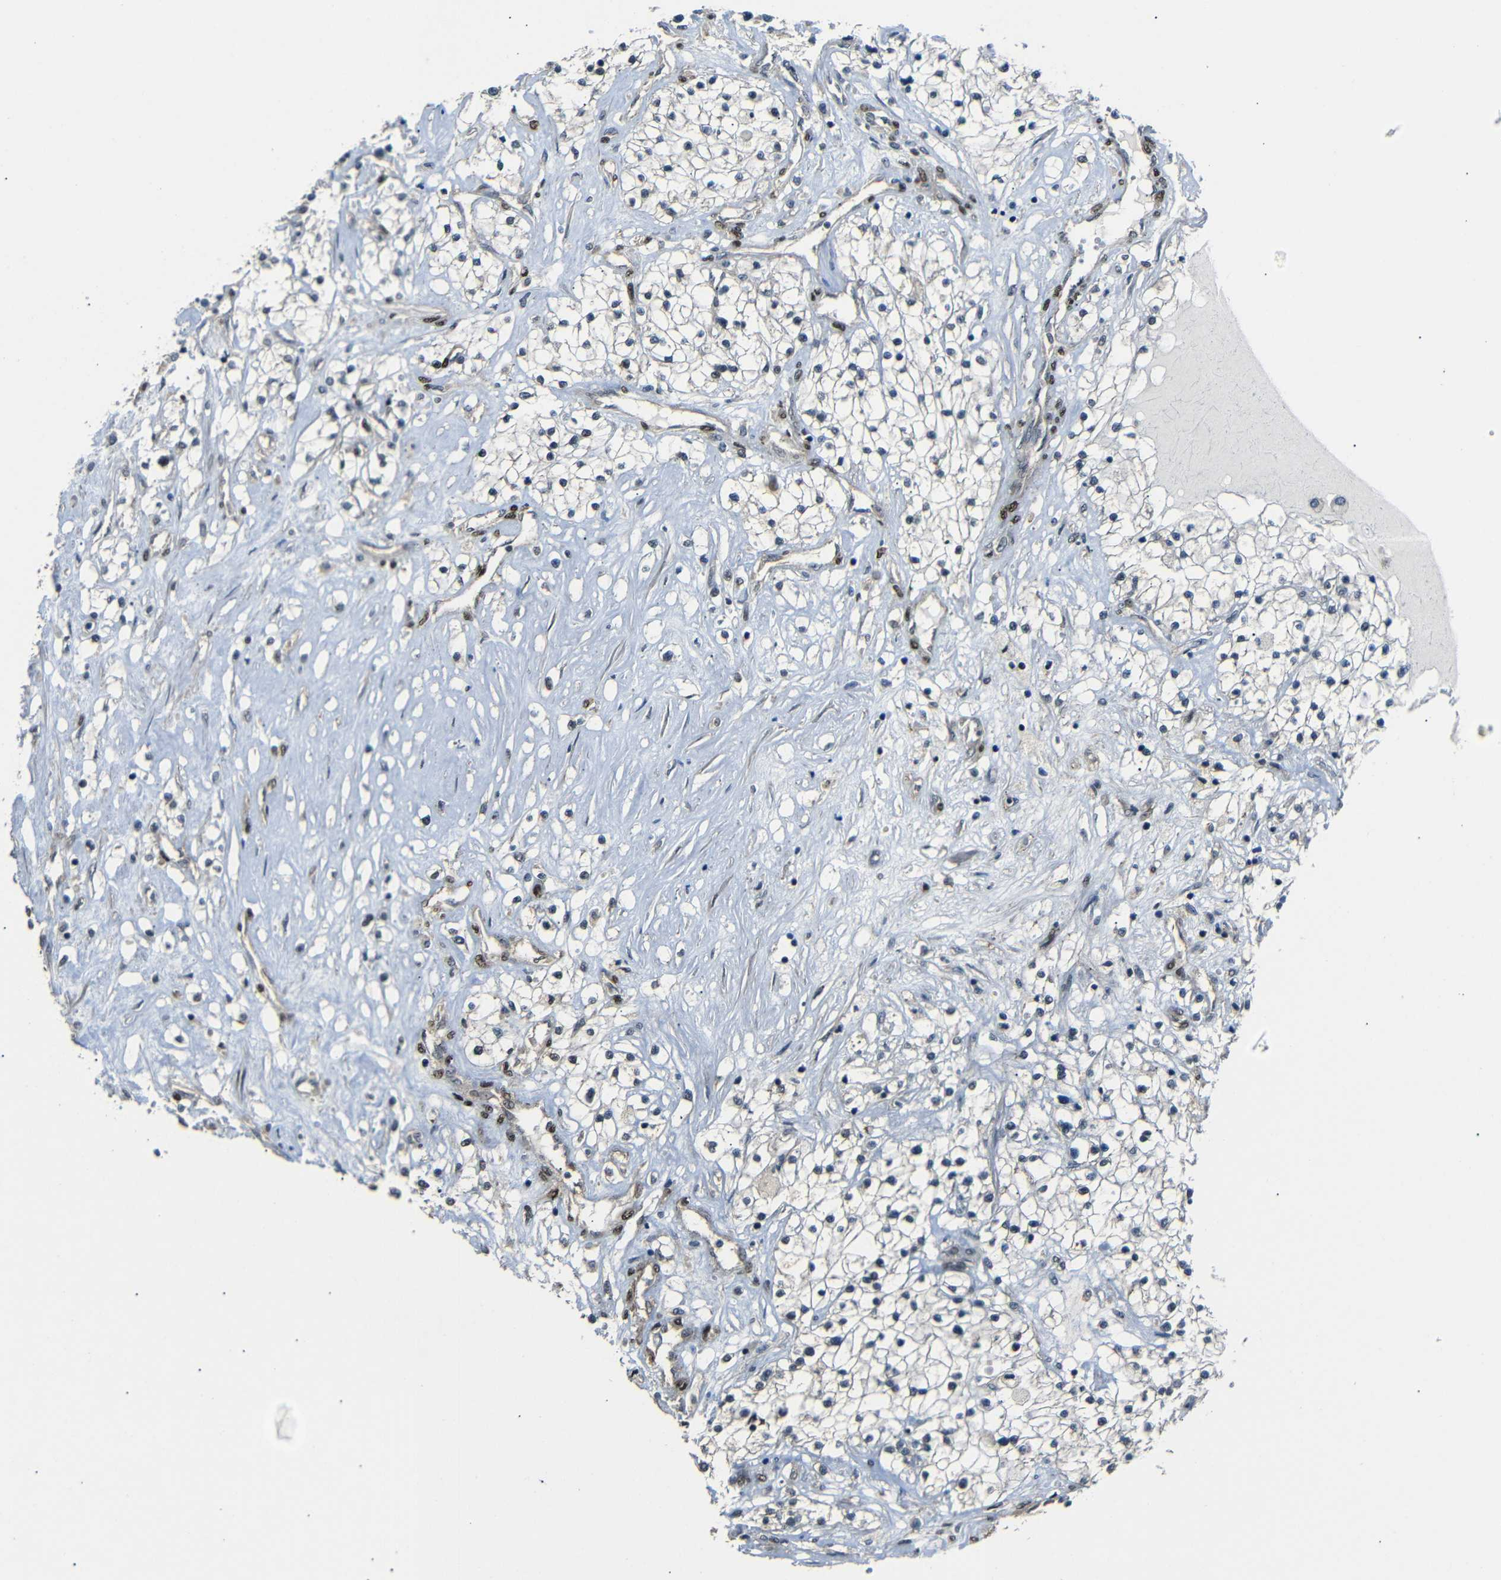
{"staining": {"intensity": "moderate", "quantity": "<25%", "location": "cytoplasmic/membranous"}, "tissue": "renal cancer", "cell_type": "Tumor cells", "image_type": "cancer", "snomed": [{"axis": "morphology", "description": "Adenocarcinoma, NOS"}, {"axis": "topography", "description": "Kidney"}], "caption": "Renal cancer stained for a protein (brown) reveals moderate cytoplasmic/membranous positive positivity in about <25% of tumor cells.", "gene": "TBX2", "patient": {"sex": "male", "age": 68}}